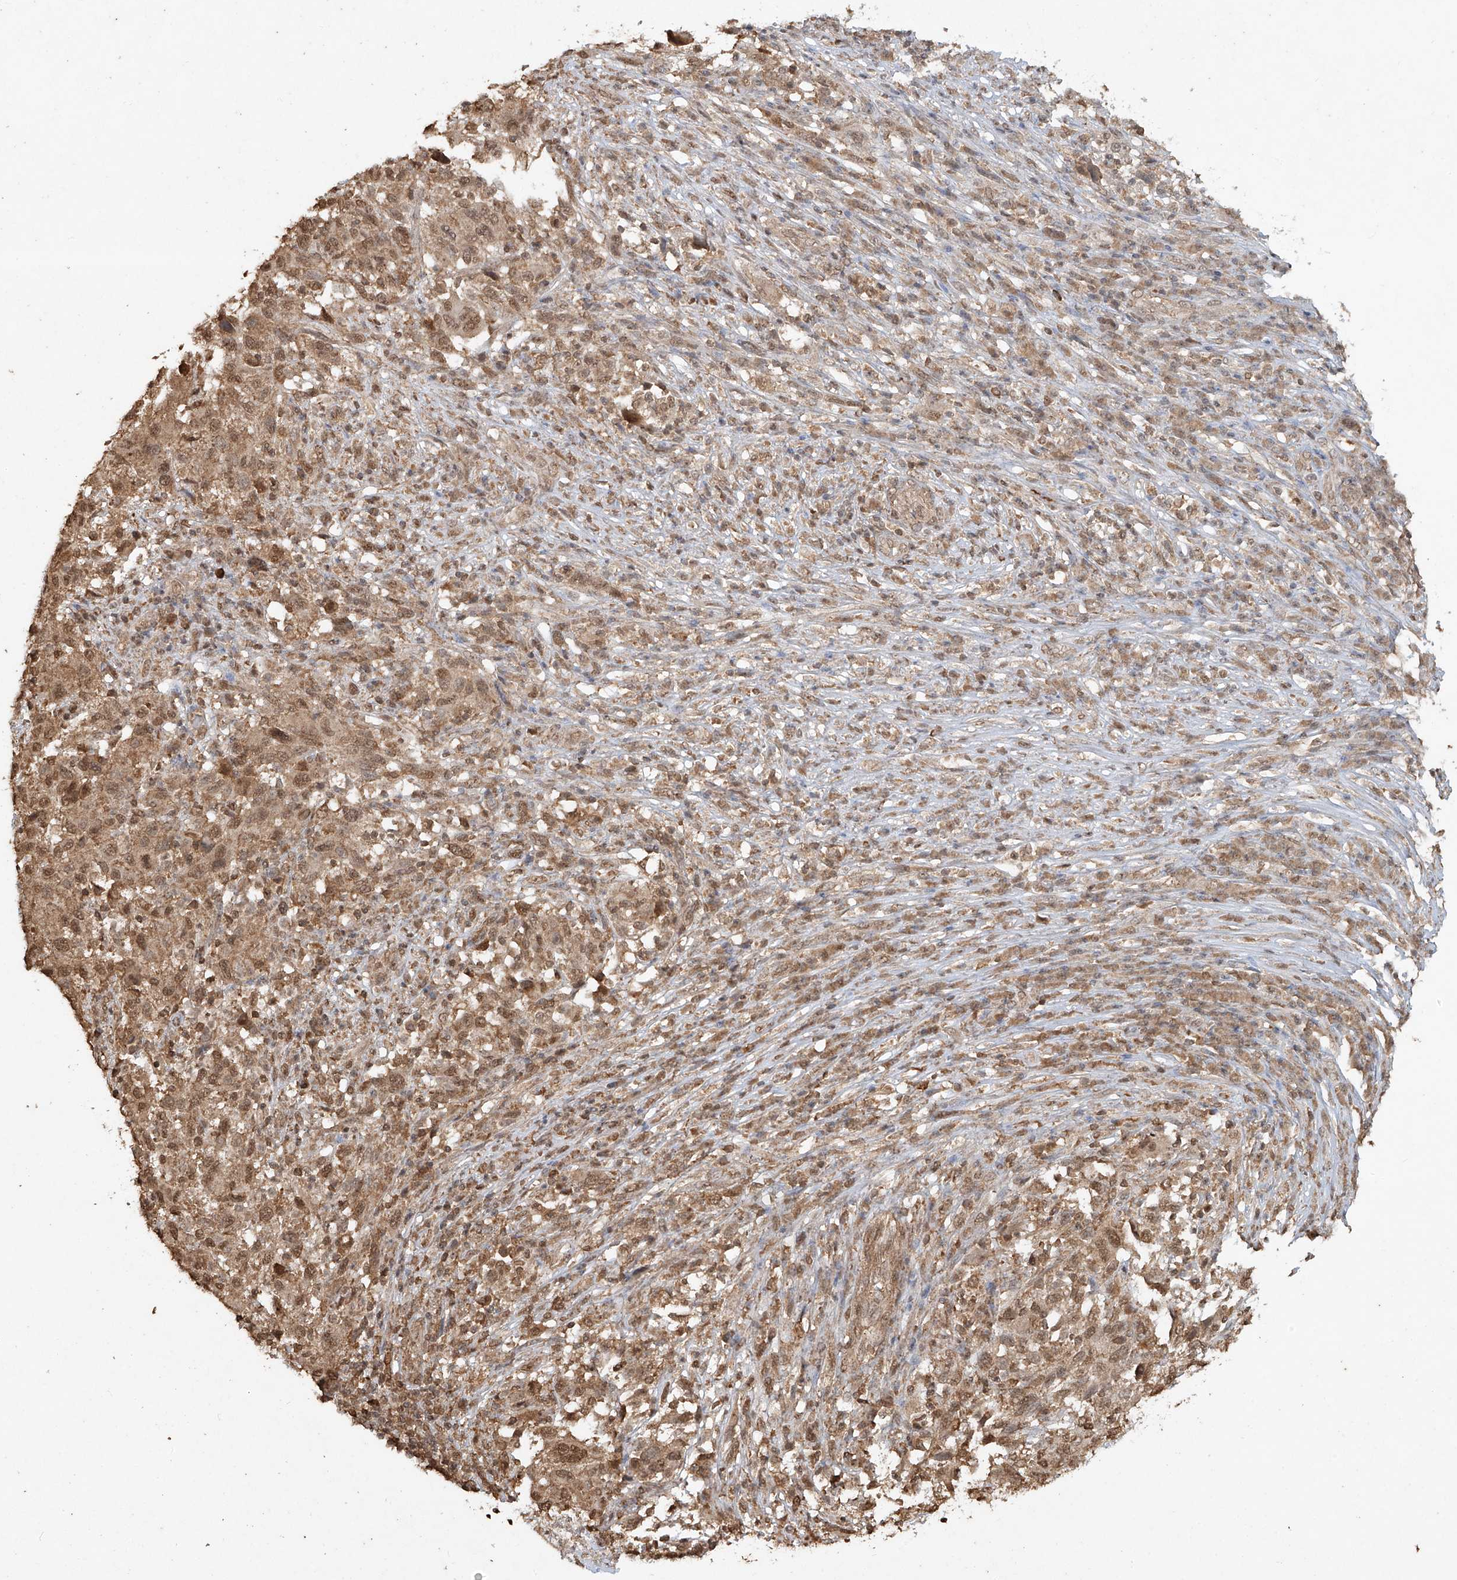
{"staining": {"intensity": "moderate", "quantity": ">75%", "location": "nuclear"}, "tissue": "melanoma", "cell_type": "Tumor cells", "image_type": "cancer", "snomed": [{"axis": "morphology", "description": "Malignant melanoma, Metastatic site"}, {"axis": "topography", "description": "Lymph node"}], "caption": "A brown stain labels moderate nuclear staining of a protein in melanoma tumor cells.", "gene": "TIGAR", "patient": {"sex": "male", "age": 61}}